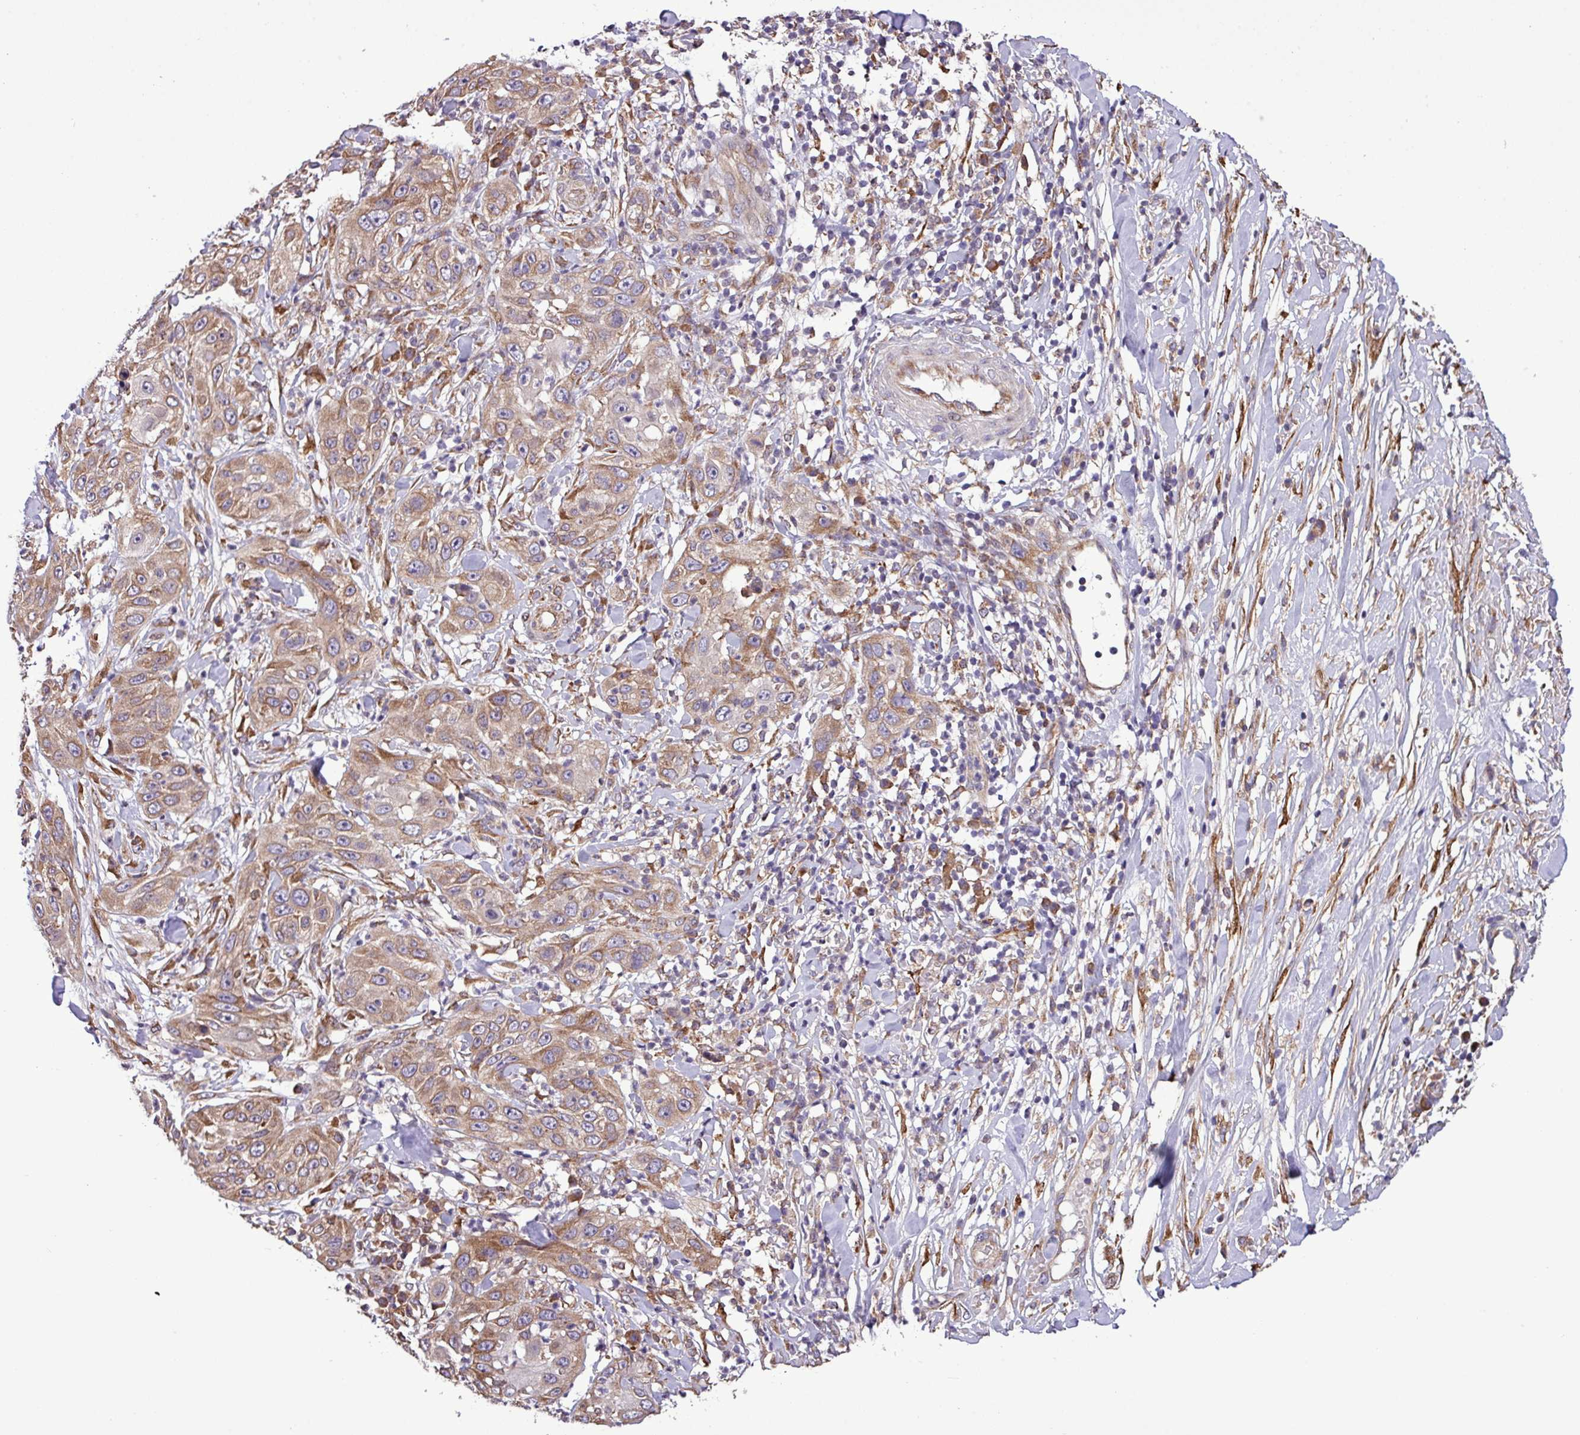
{"staining": {"intensity": "moderate", "quantity": "25%-75%", "location": "cytoplasmic/membranous"}, "tissue": "skin cancer", "cell_type": "Tumor cells", "image_type": "cancer", "snomed": [{"axis": "morphology", "description": "Squamous cell carcinoma, NOS"}, {"axis": "topography", "description": "Skin"}], "caption": "Immunohistochemical staining of skin cancer (squamous cell carcinoma) reveals medium levels of moderate cytoplasmic/membranous protein staining in about 25%-75% of tumor cells. (DAB (3,3'-diaminobenzidine) IHC with brightfield microscopy, high magnification).", "gene": "MEGF6", "patient": {"sex": "female", "age": 44}}